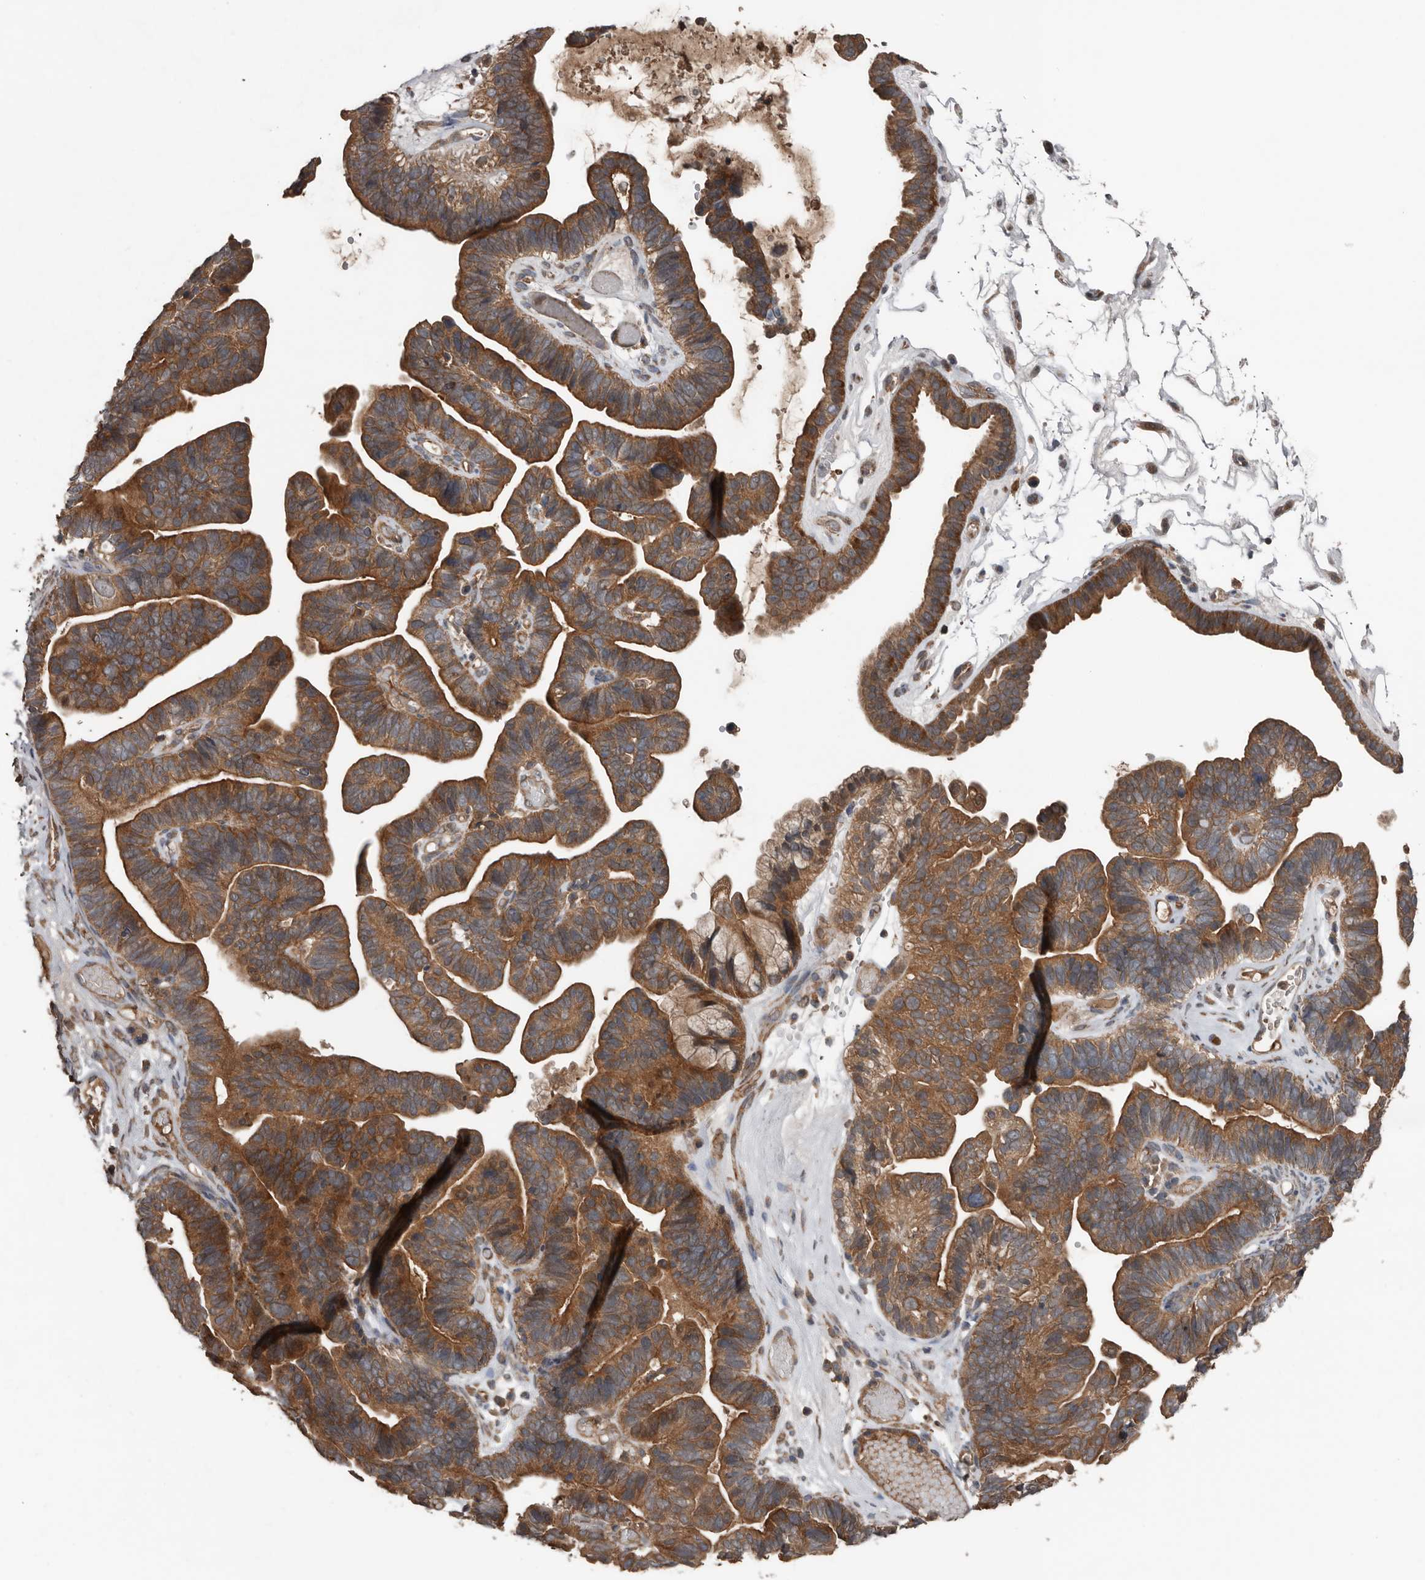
{"staining": {"intensity": "strong", "quantity": ">75%", "location": "cytoplasmic/membranous"}, "tissue": "ovarian cancer", "cell_type": "Tumor cells", "image_type": "cancer", "snomed": [{"axis": "morphology", "description": "Cystadenocarcinoma, serous, NOS"}, {"axis": "topography", "description": "Ovary"}], "caption": "Human serous cystadenocarcinoma (ovarian) stained for a protein (brown) demonstrates strong cytoplasmic/membranous positive positivity in approximately >75% of tumor cells.", "gene": "DNAJB4", "patient": {"sex": "female", "age": 56}}